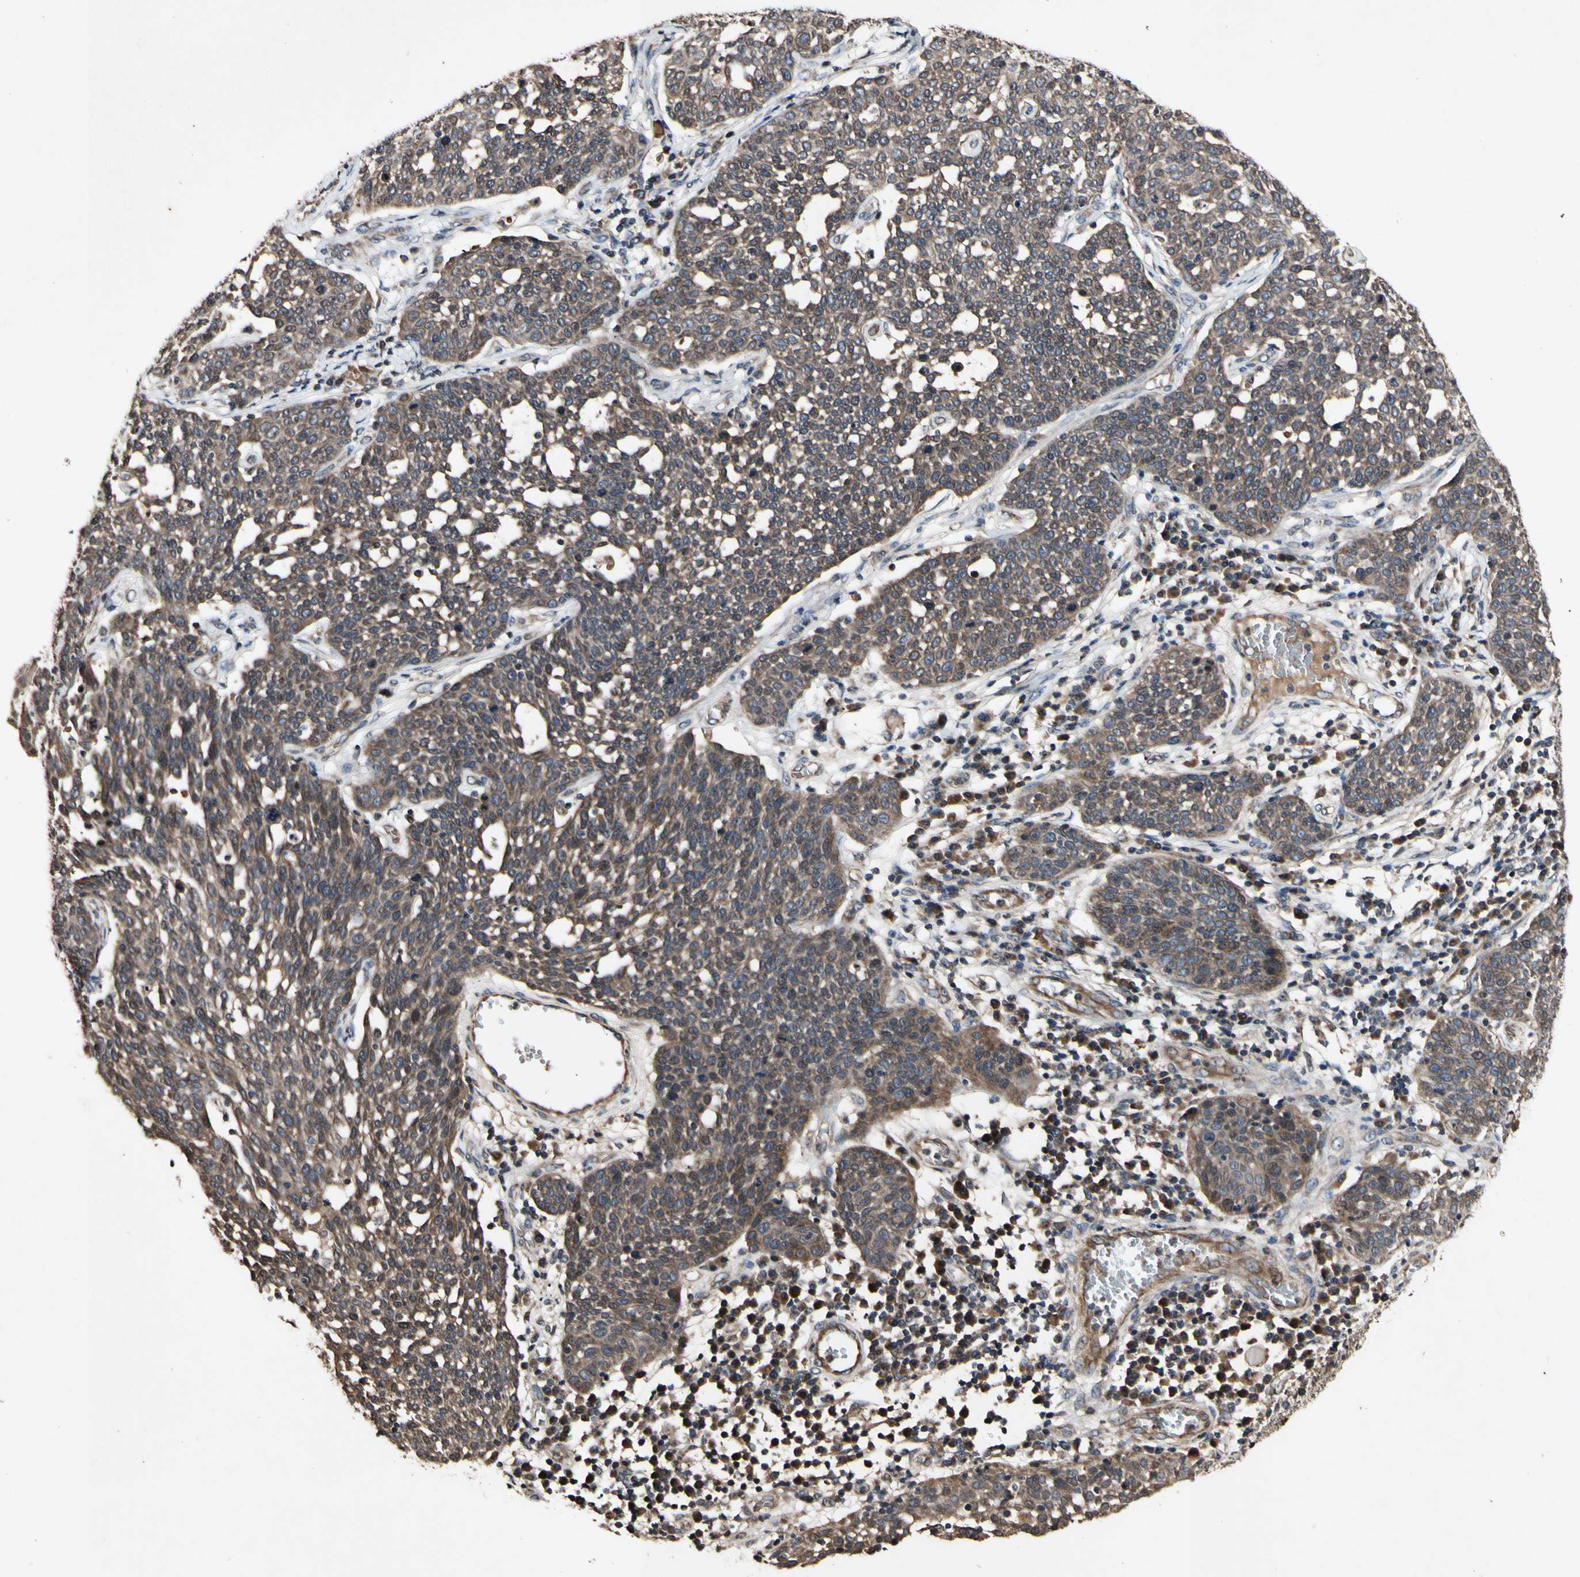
{"staining": {"intensity": "moderate", "quantity": ">75%", "location": "cytoplasmic/membranous"}, "tissue": "cervical cancer", "cell_type": "Tumor cells", "image_type": "cancer", "snomed": [{"axis": "morphology", "description": "Squamous cell carcinoma, NOS"}, {"axis": "topography", "description": "Cervix"}], "caption": "There is medium levels of moderate cytoplasmic/membranous staining in tumor cells of squamous cell carcinoma (cervical), as demonstrated by immunohistochemical staining (brown color).", "gene": "PLAT", "patient": {"sex": "female", "age": 34}}